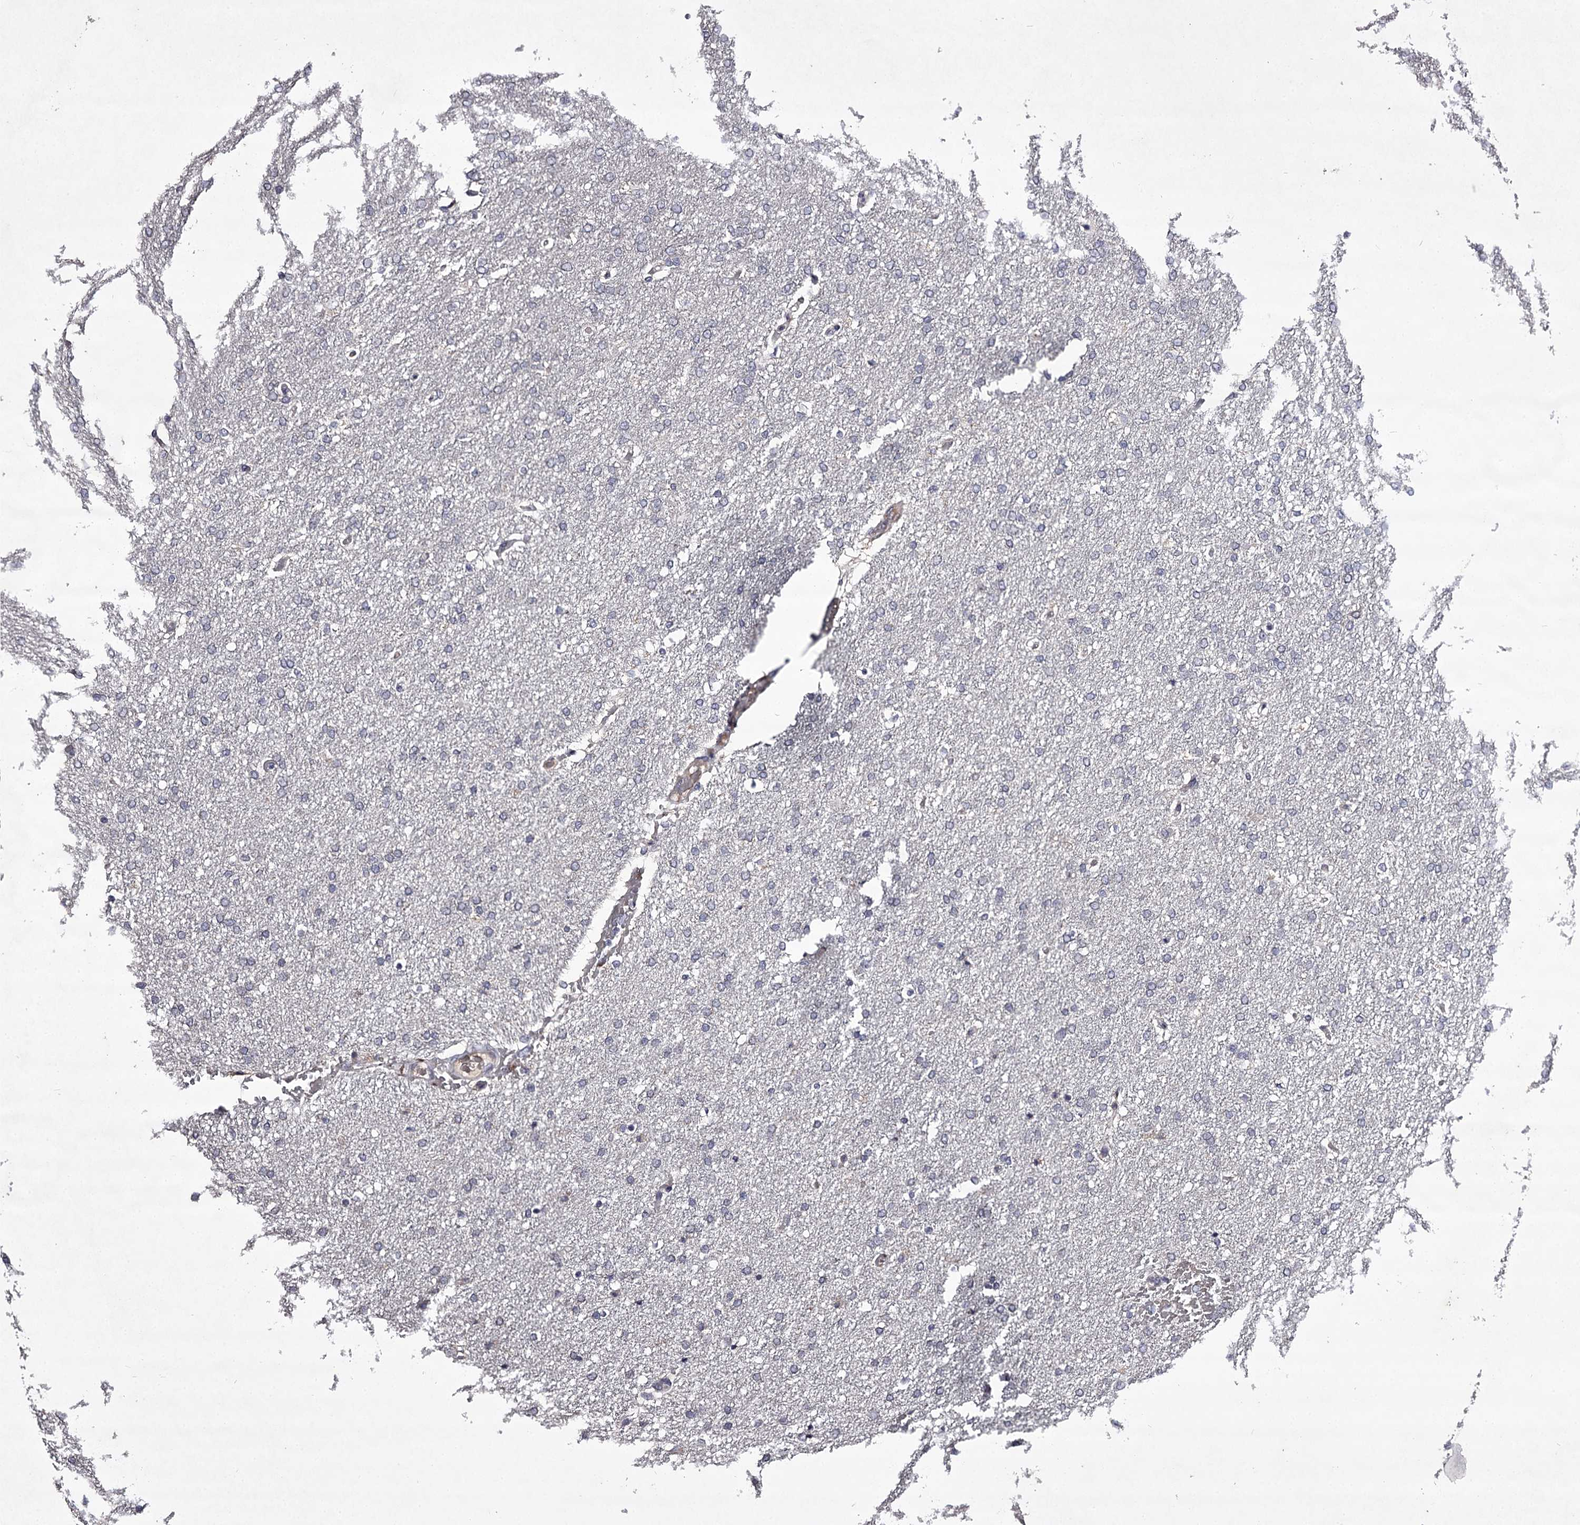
{"staining": {"intensity": "negative", "quantity": "none", "location": "none"}, "tissue": "glioma", "cell_type": "Tumor cells", "image_type": "cancer", "snomed": [{"axis": "morphology", "description": "Glioma, malignant, High grade"}, {"axis": "topography", "description": "Brain"}], "caption": "Micrograph shows no protein positivity in tumor cells of glioma tissue.", "gene": "PRM2", "patient": {"sex": "male", "age": 72}}